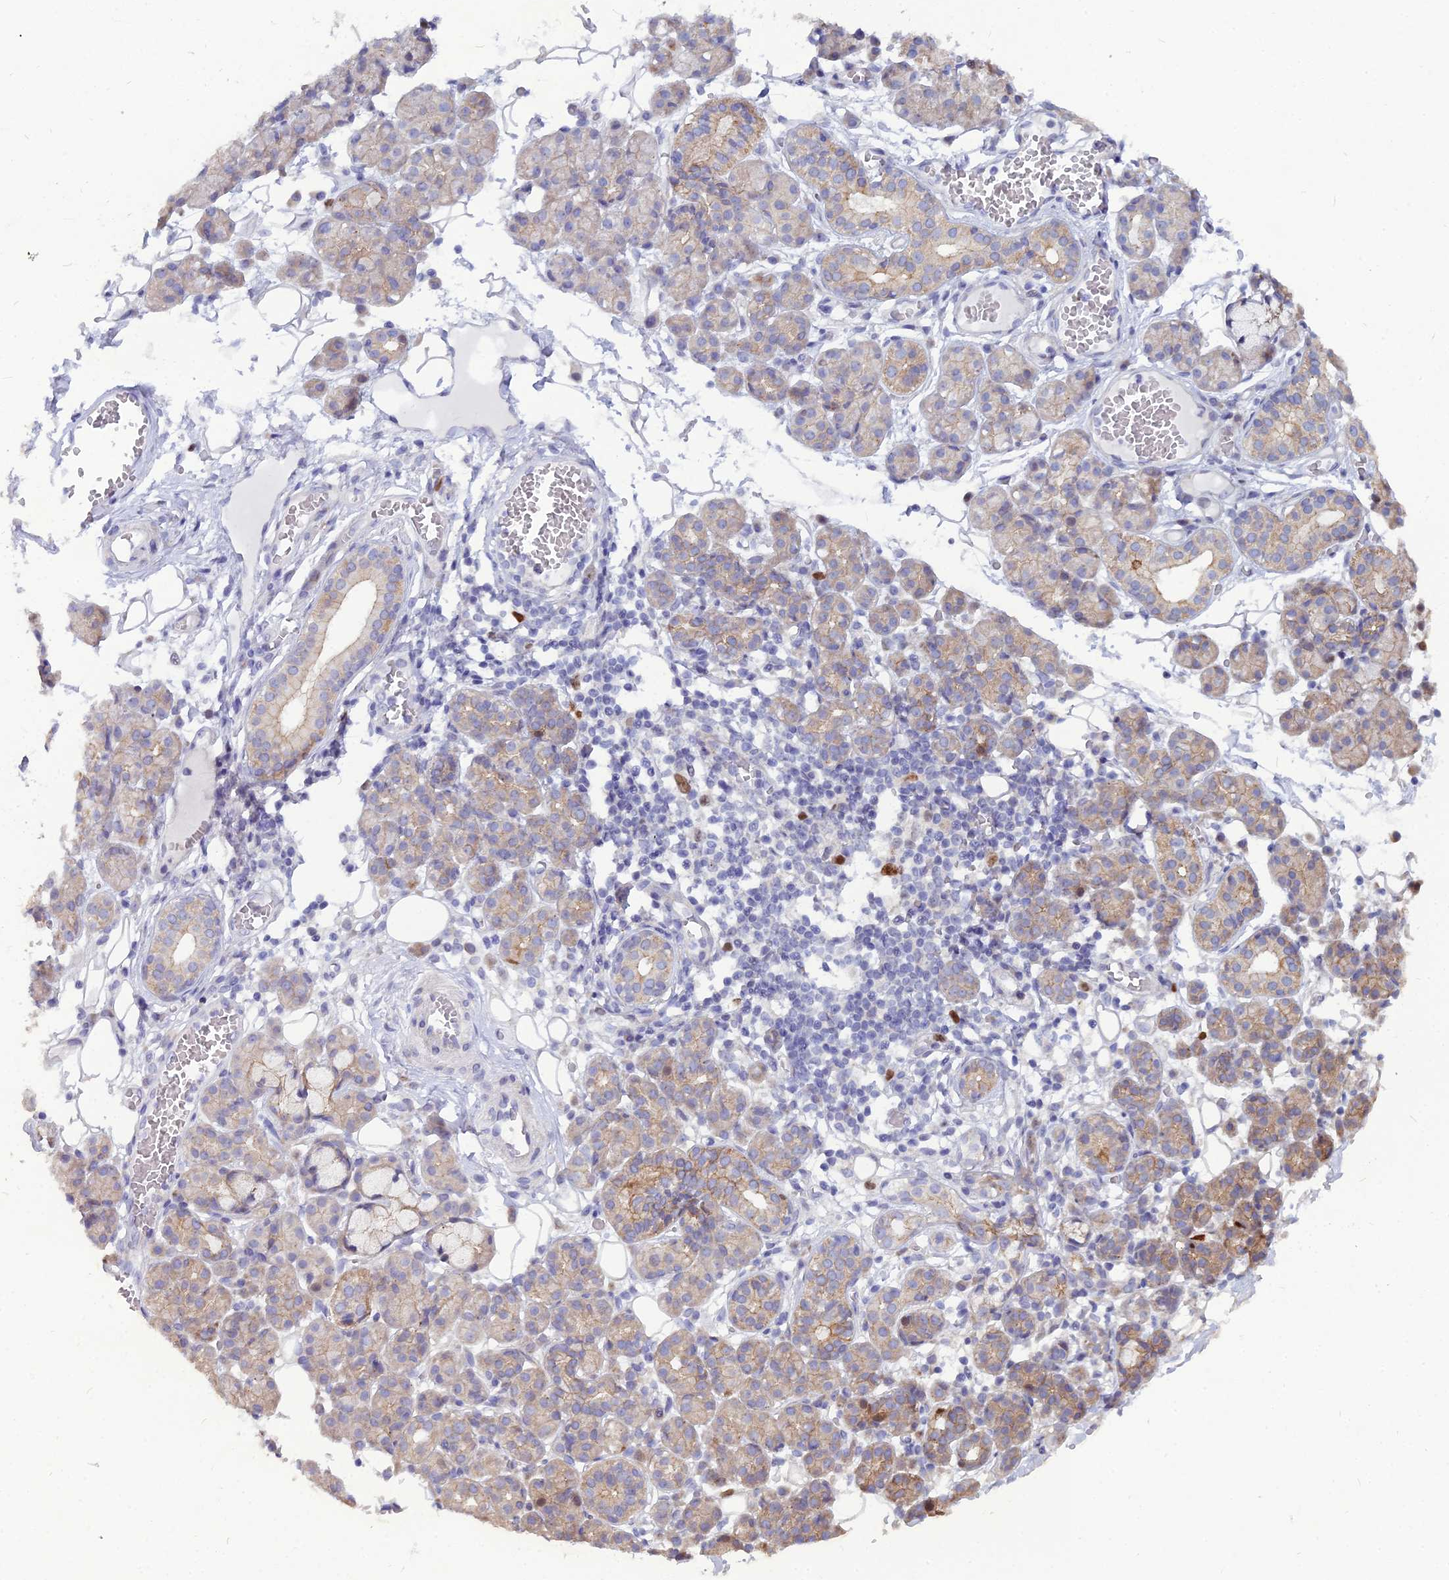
{"staining": {"intensity": "moderate", "quantity": "<25%", "location": "cytoplasmic/membranous"}, "tissue": "salivary gland", "cell_type": "Glandular cells", "image_type": "normal", "snomed": [{"axis": "morphology", "description": "Normal tissue, NOS"}, {"axis": "topography", "description": "Salivary gland"}], "caption": "Glandular cells demonstrate moderate cytoplasmic/membranous expression in about <25% of cells in normal salivary gland.", "gene": "ENSG00000285920", "patient": {"sex": "male", "age": 63}}